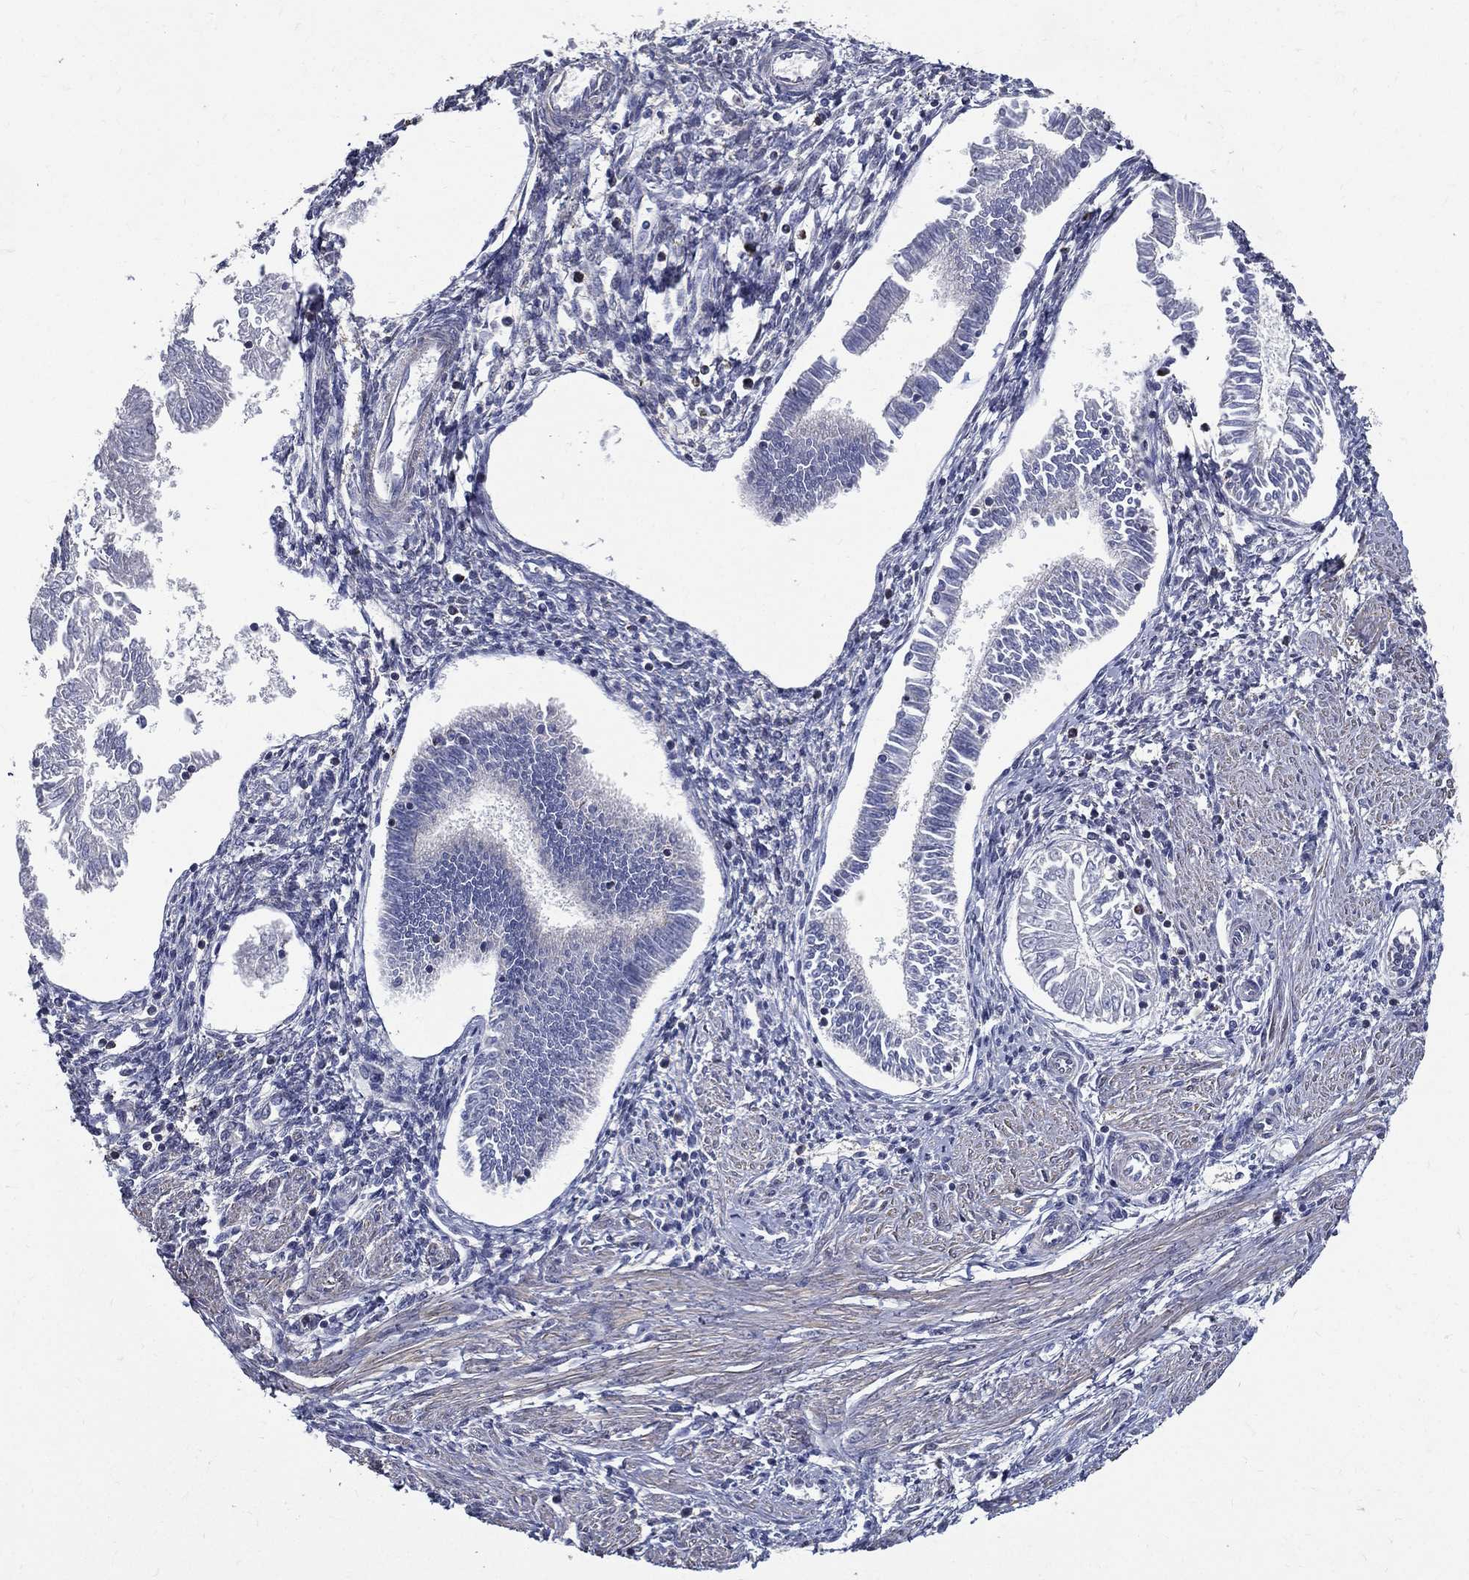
{"staining": {"intensity": "negative", "quantity": "none", "location": "none"}, "tissue": "endometrial cancer", "cell_type": "Tumor cells", "image_type": "cancer", "snomed": [{"axis": "morphology", "description": "Adenocarcinoma, NOS"}, {"axis": "topography", "description": "Endometrium"}], "caption": "An IHC photomicrograph of endometrial cancer is shown. There is no staining in tumor cells of endometrial cancer.", "gene": "SERPINB2", "patient": {"sex": "female", "age": 53}}